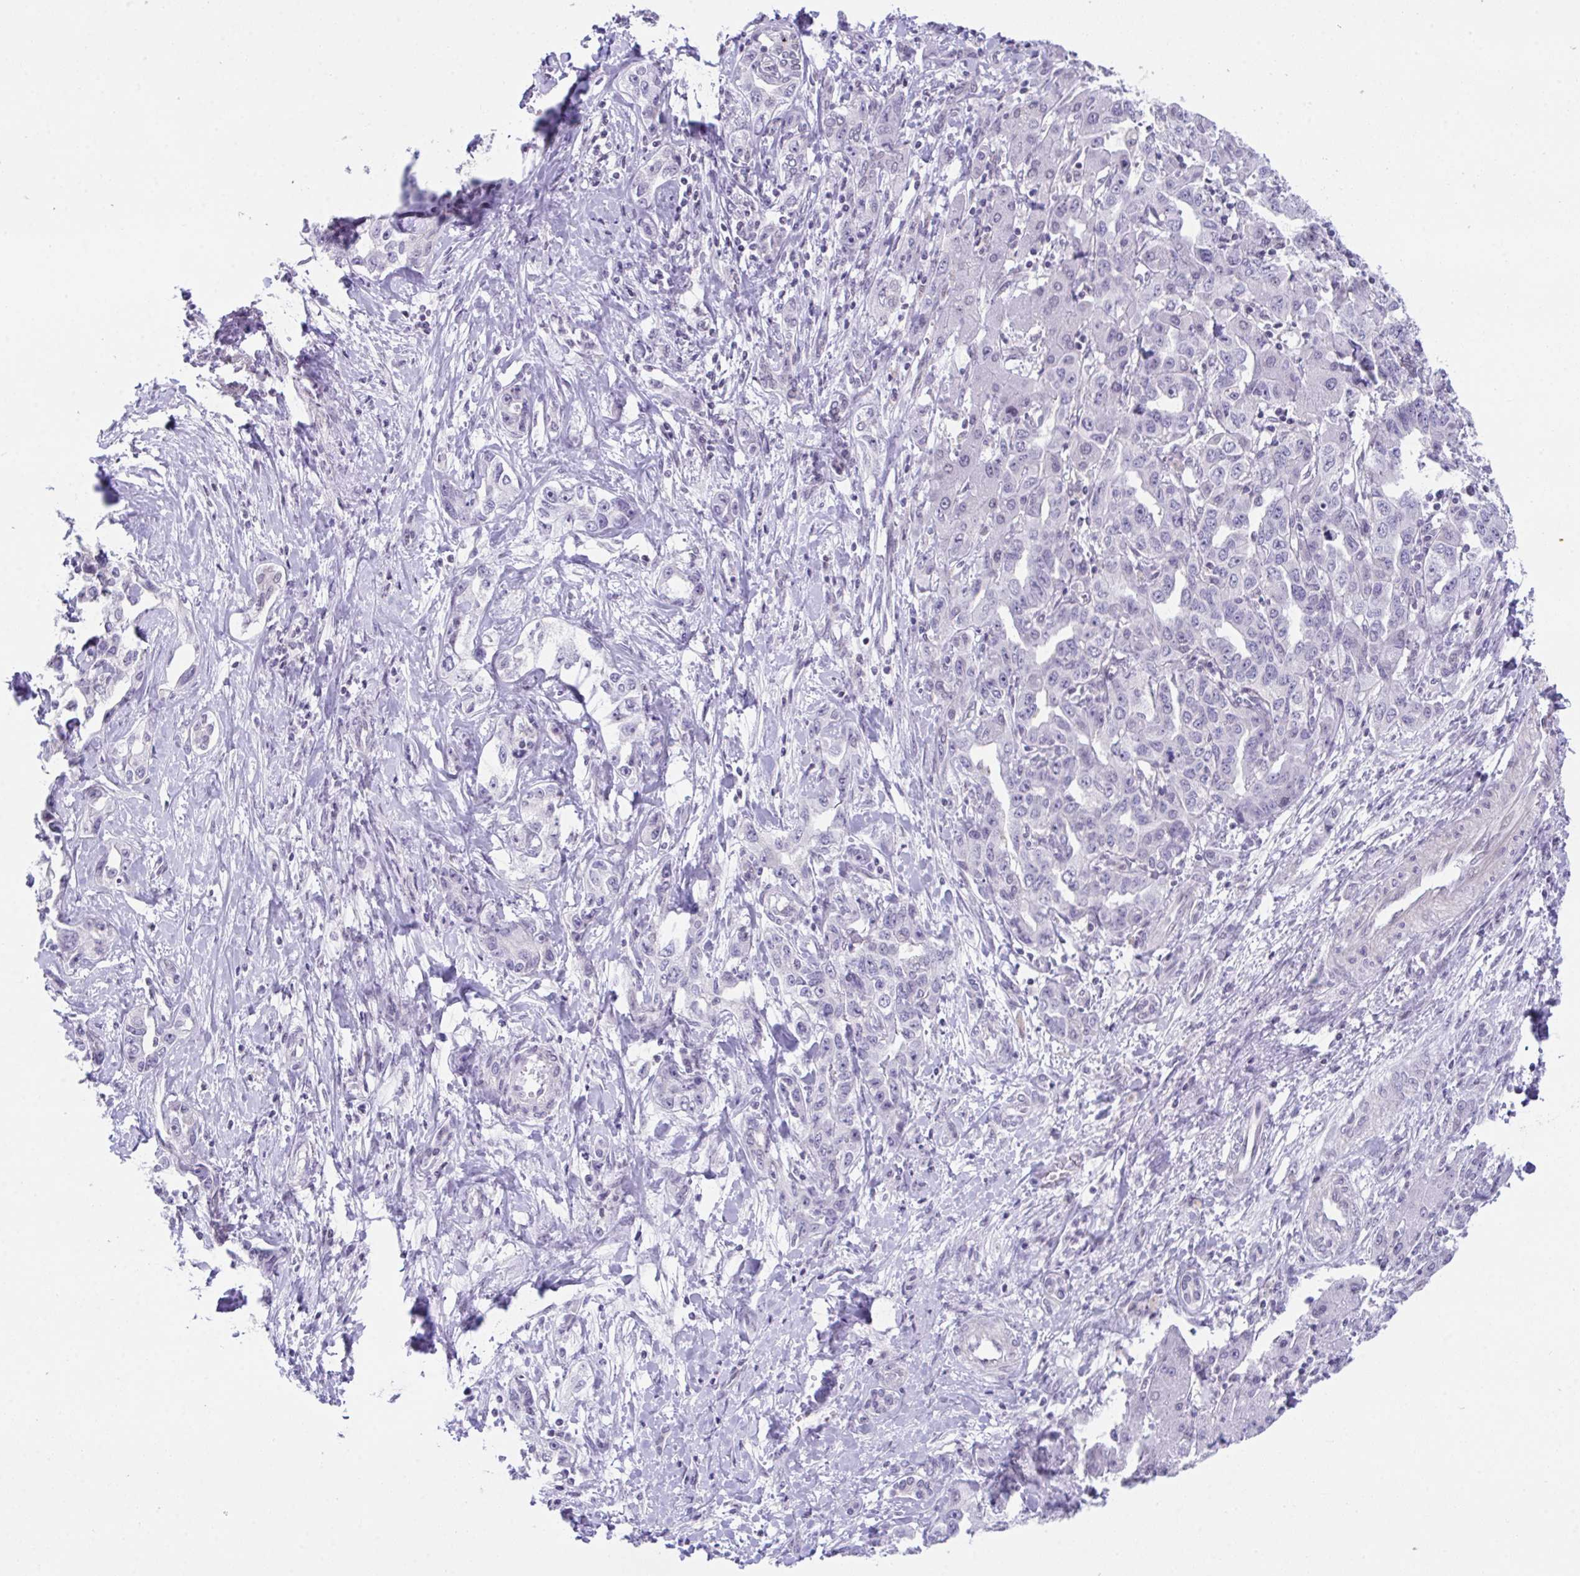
{"staining": {"intensity": "negative", "quantity": "none", "location": "none"}, "tissue": "liver cancer", "cell_type": "Tumor cells", "image_type": "cancer", "snomed": [{"axis": "morphology", "description": "Cholangiocarcinoma"}, {"axis": "topography", "description": "Liver"}], "caption": "An immunohistochemistry (IHC) micrograph of liver cancer is shown. There is no staining in tumor cells of liver cancer.", "gene": "ATP6V0D2", "patient": {"sex": "male", "age": 59}}